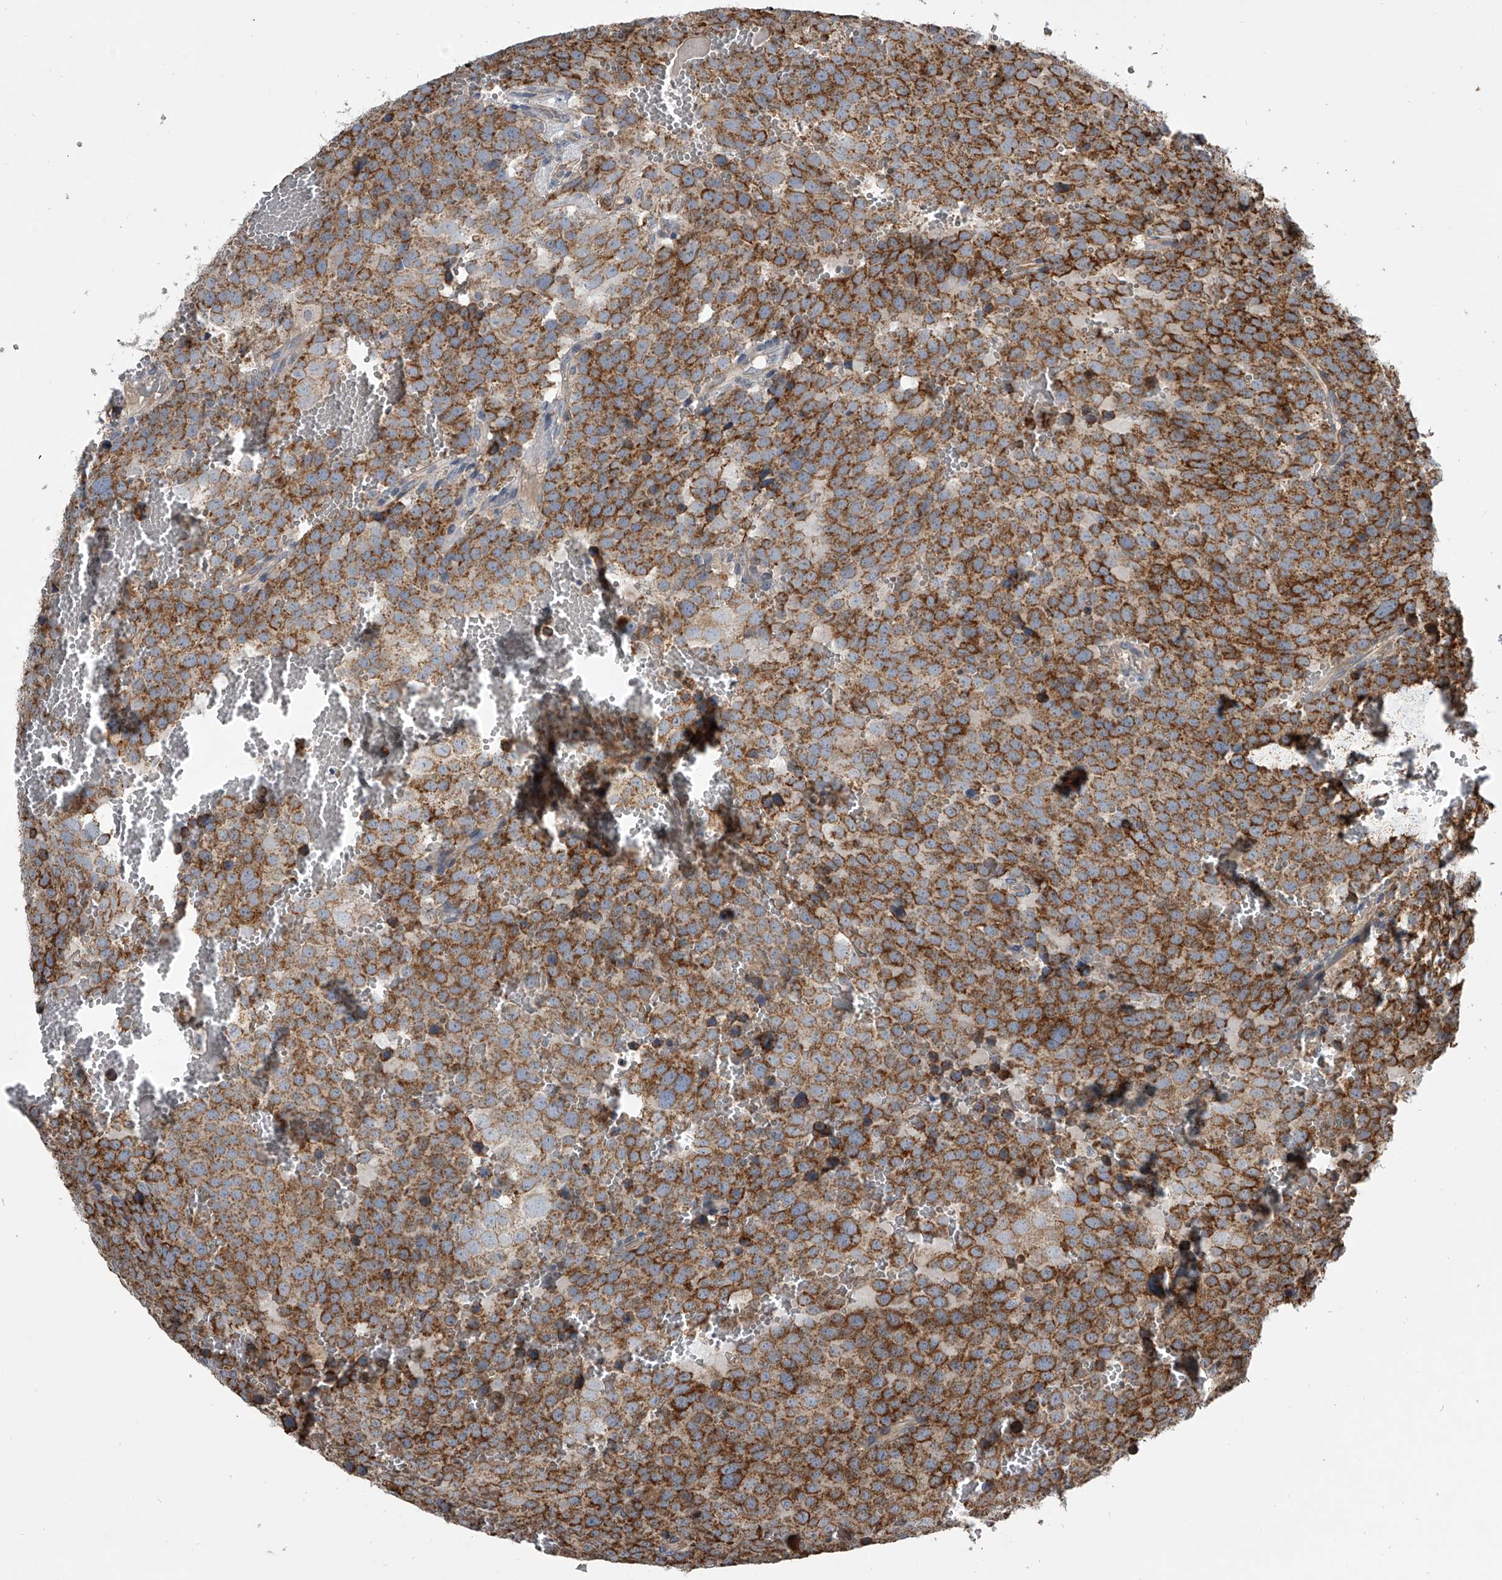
{"staining": {"intensity": "strong", "quantity": ">75%", "location": "cytoplasmic/membranous"}, "tissue": "testis cancer", "cell_type": "Tumor cells", "image_type": "cancer", "snomed": [{"axis": "morphology", "description": "Seminoma, NOS"}, {"axis": "topography", "description": "Testis"}], "caption": "DAB immunohistochemical staining of human testis cancer displays strong cytoplasmic/membranous protein positivity in approximately >75% of tumor cells. Using DAB (brown) and hematoxylin (blue) stains, captured at high magnification using brightfield microscopy.", "gene": "NFS1", "patient": {"sex": "male", "age": 71}}